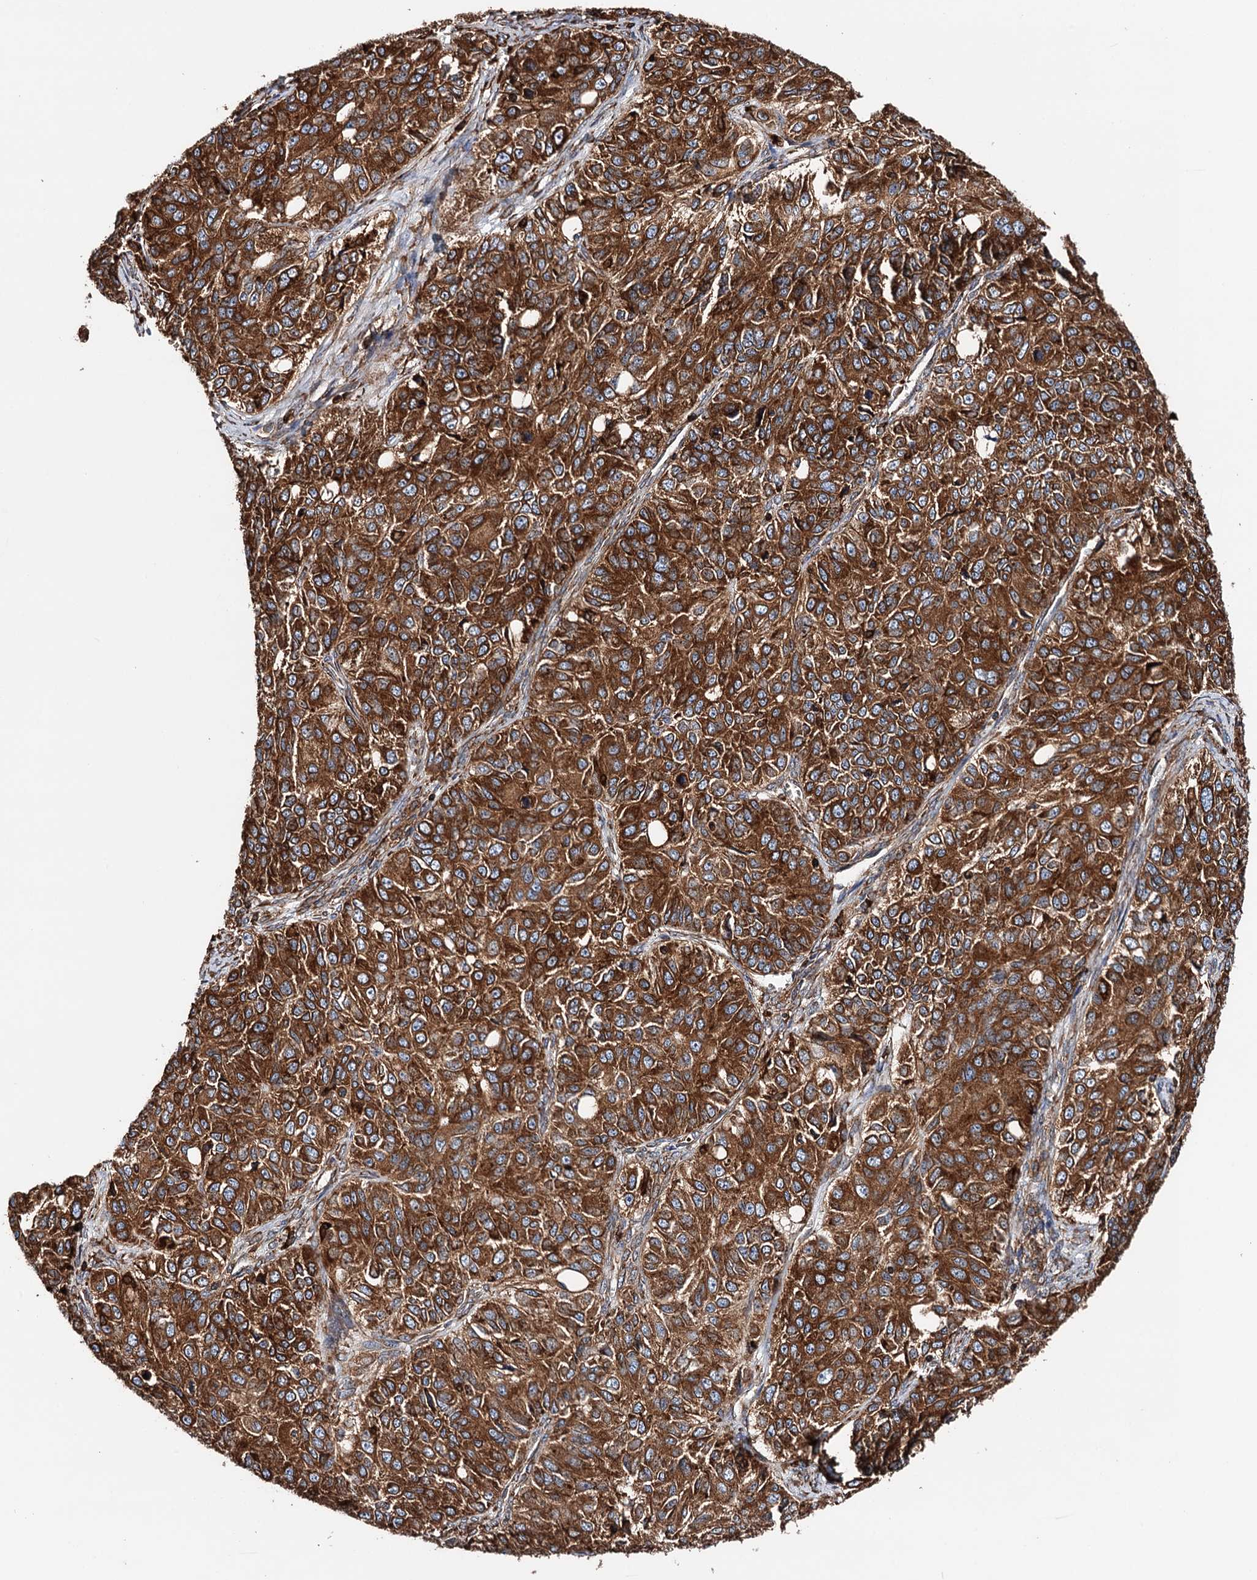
{"staining": {"intensity": "strong", "quantity": ">75%", "location": "cytoplasmic/membranous"}, "tissue": "ovarian cancer", "cell_type": "Tumor cells", "image_type": "cancer", "snomed": [{"axis": "morphology", "description": "Carcinoma, endometroid"}, {"axis": "topography", "description": "Ovary"}], "caption": "This photomicrograph demonstrates IHC staining of ovarian cancer (endometroid carcinoma), with high strong cytoplasmic/membranous positivity in about >75% of tumor cells.", "gene": "ERP29", "patient": {"sex": "female", "age": 51}}